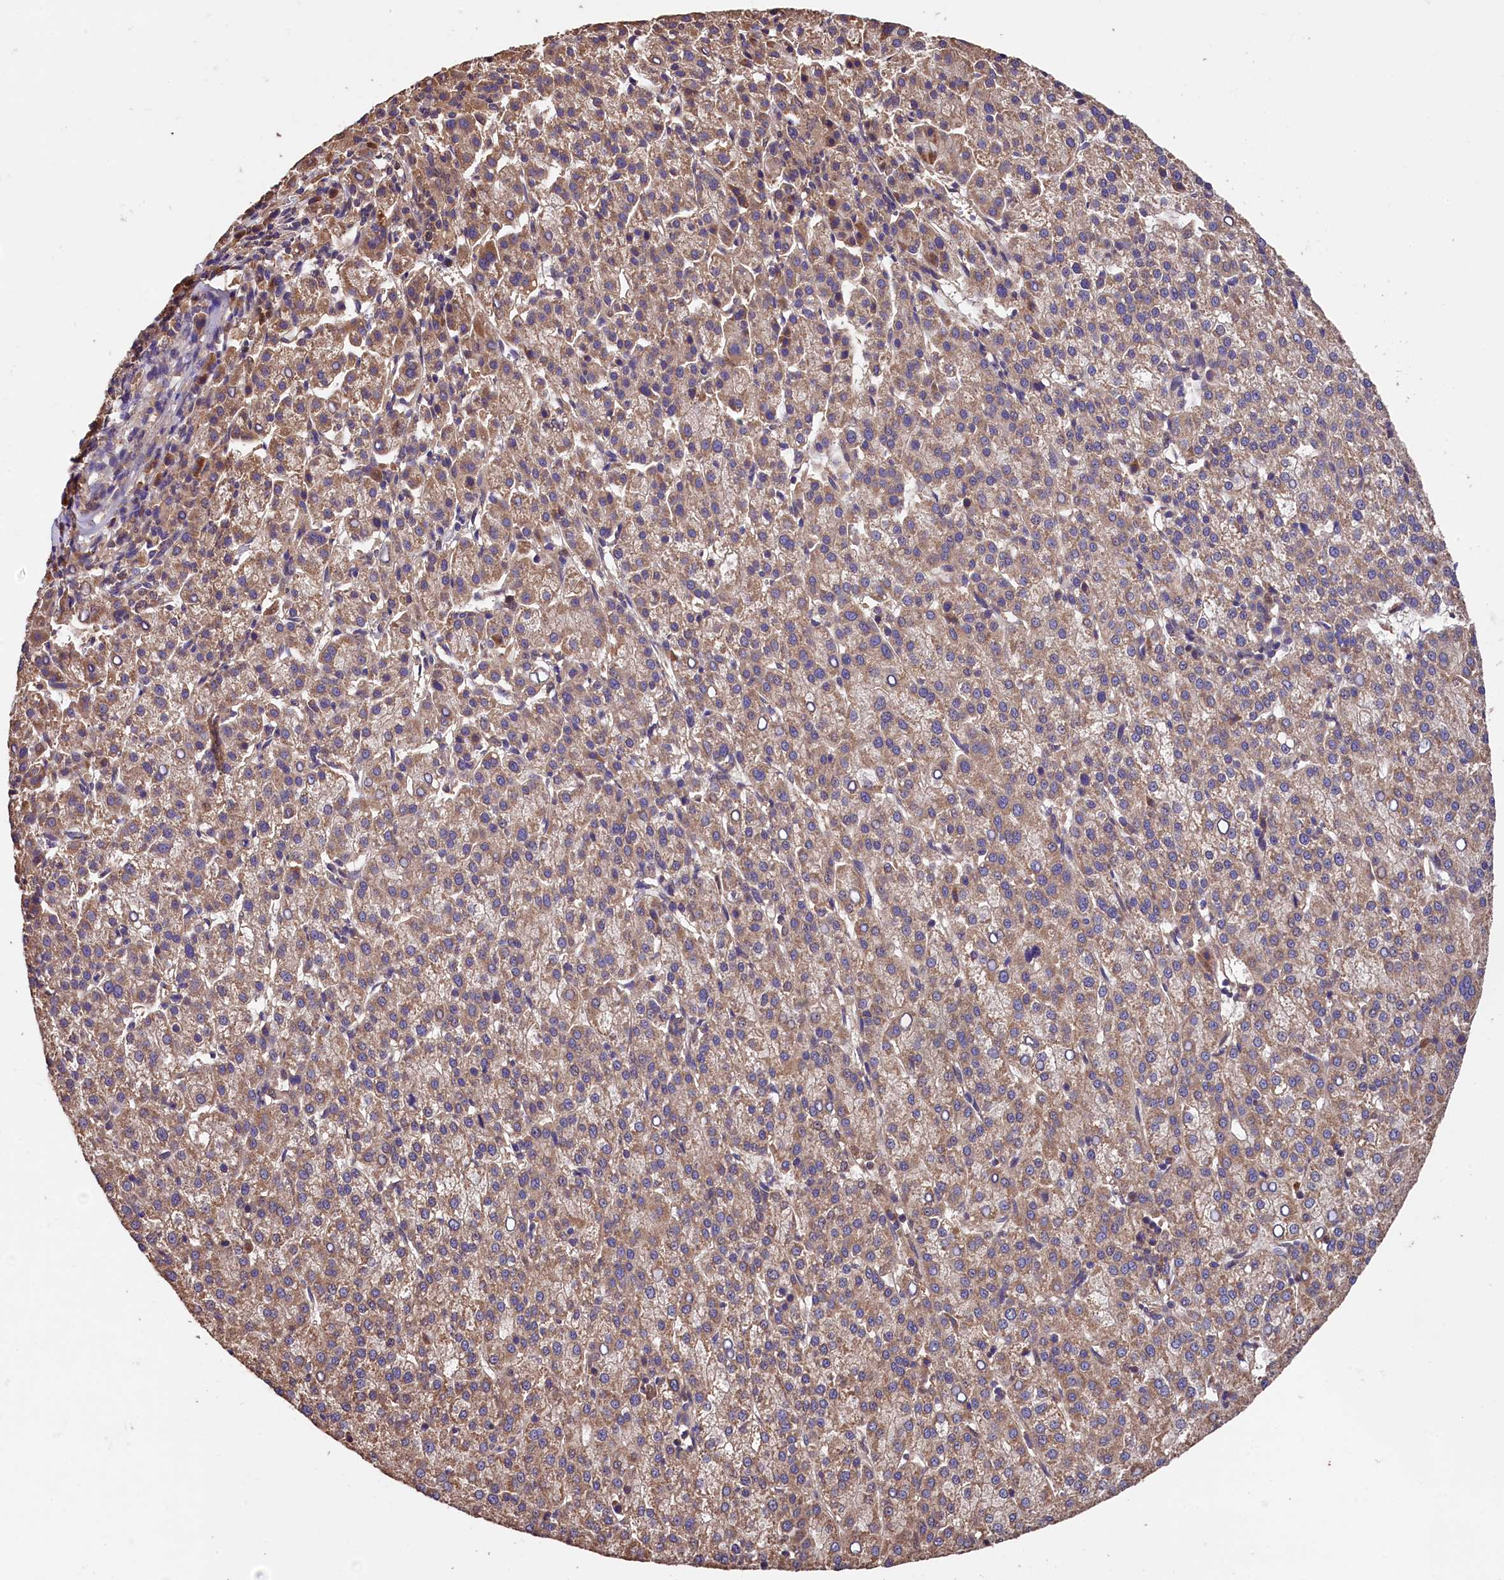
{"staining": {"intensity": "moderate", "quantity": ">75%", "location": "cytoplasmic/membranous"}, "tissue": "liver cancer", "cell_type": "Tumor cells", "image_type": "cancer", "snomed": [{"axis": "morphology", "description": "Carcinoma, Hepatocellular, NOS"}, {"axis": "topography", "description": "Liver"}], "caption": "IHC micrograph of human hepatocellular carcinoma (liver) stained for a protein (brown), which reveals medium levels of moderate cytoplasmic/membranous staining in approximately >75% of tumor cells.", "gene": "KLC2", "patient": {"sex": "female", "age": 58}}